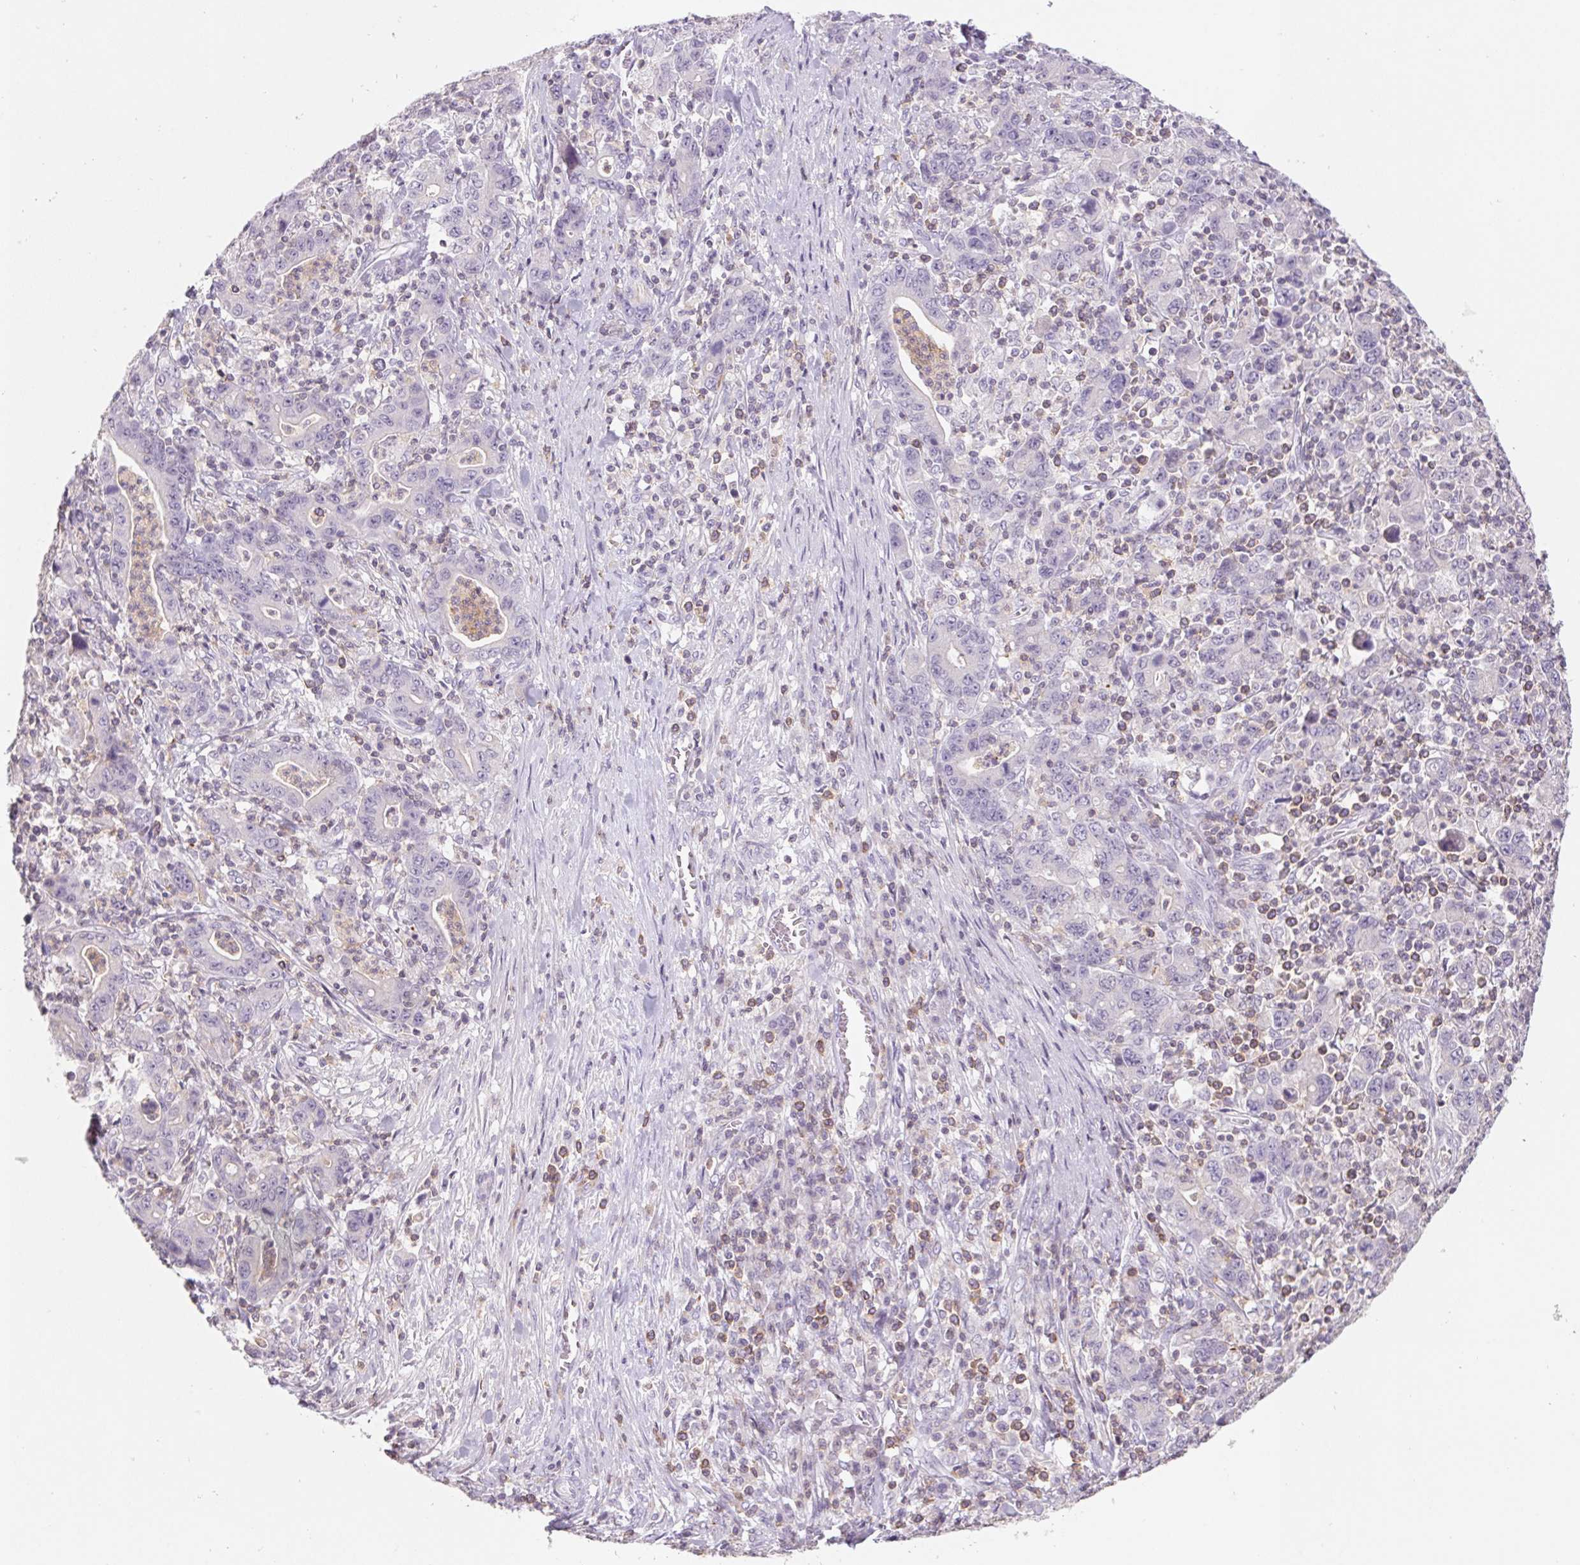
{"staining": {"intensity": "negative", "quantity": "none", "location": "none"}, "tissue": "stomach cancer", "cell_type": "Tumor cells", "image_type": "cancer", "snomed": [{"axis": "morphology", "description": "Adenocarcinoma, NOS"}, {"axis": "topography", "description": "Stomach, upper"}], "caption": "IHC image of human stomach cancer stained for a protein (brown), which displays no staining in tumor cells.", "gene": "KIF26A", "patient": {"sex": "male", "age": 69}}